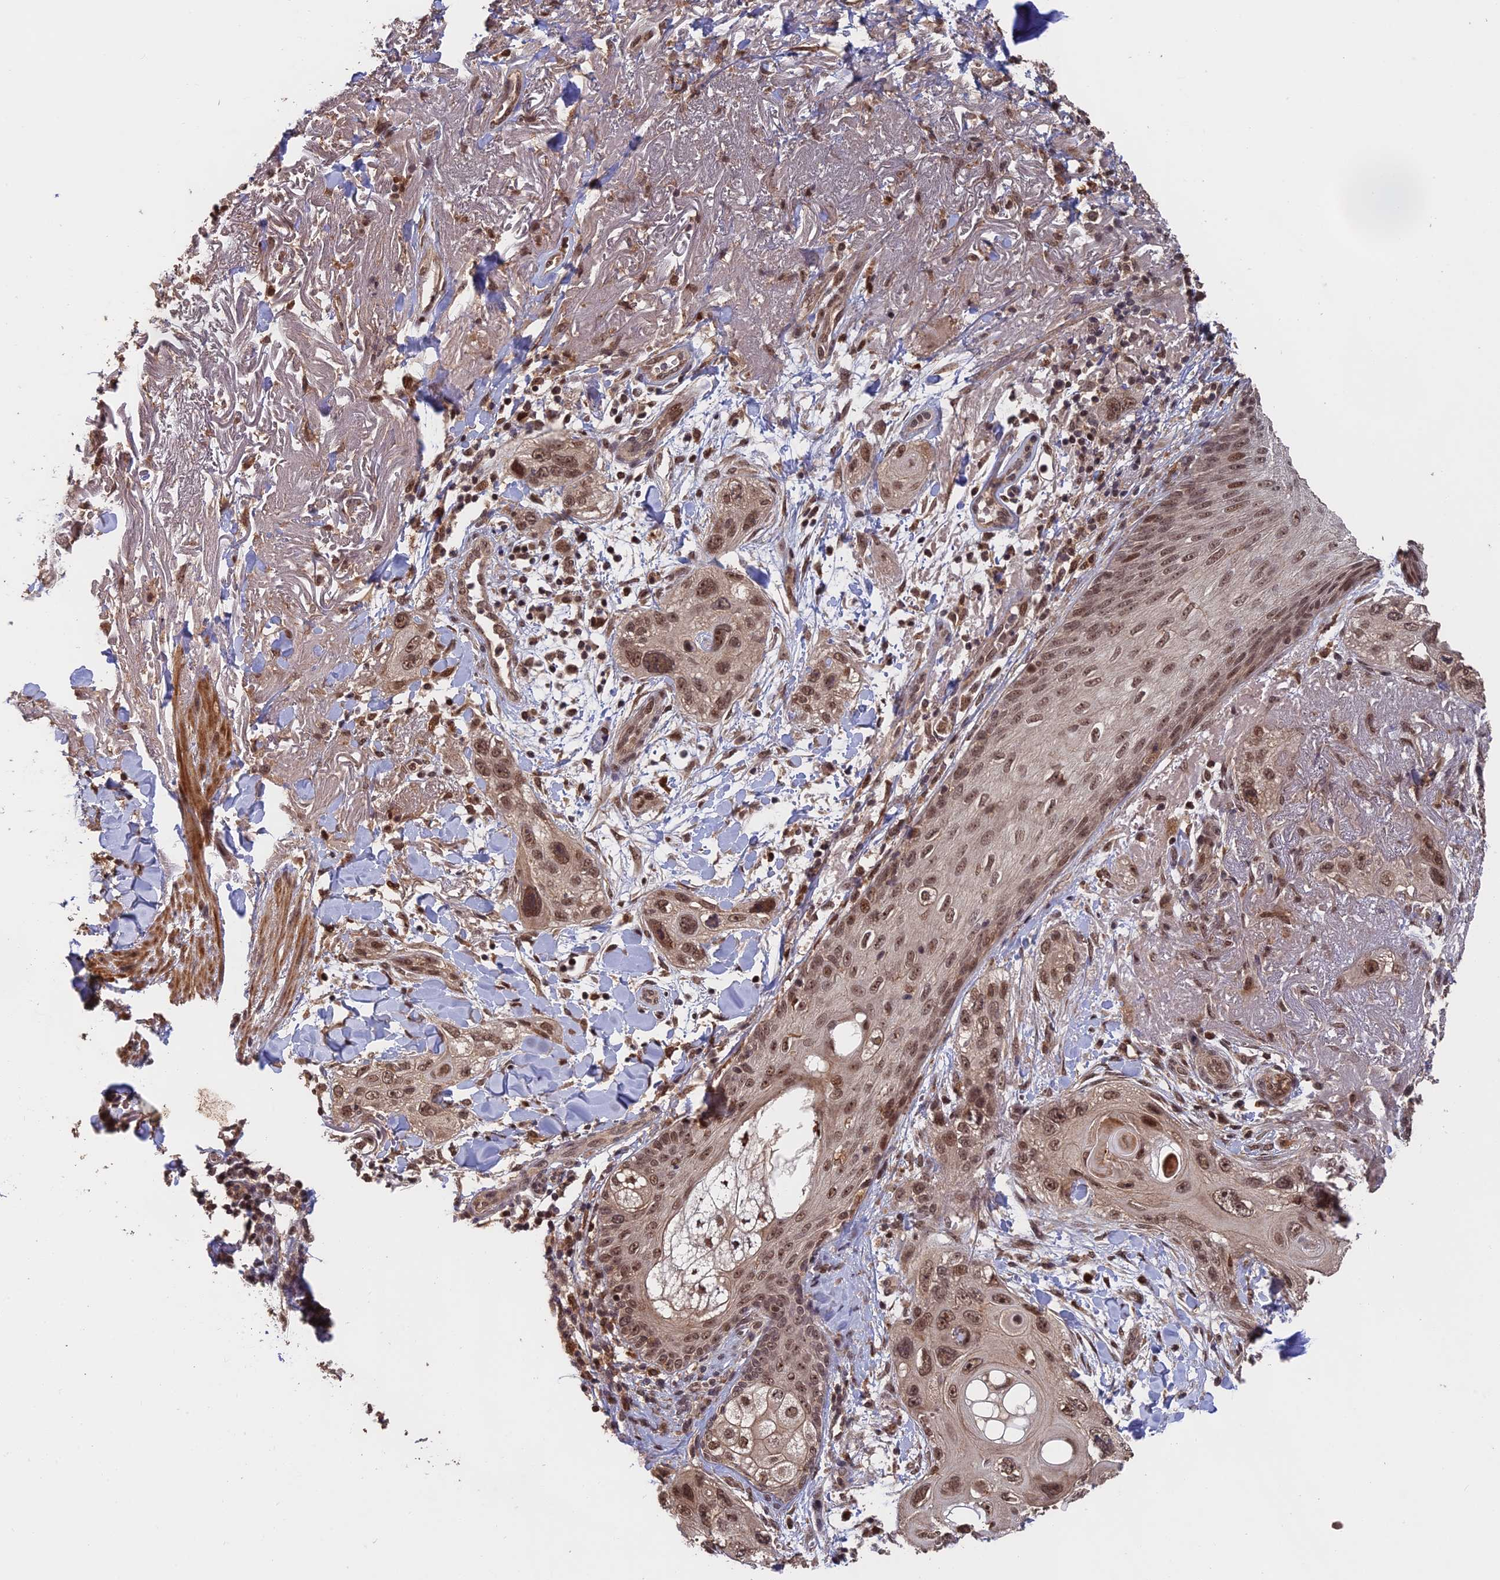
{"staining": {"intensity": "moderate", "quantity": ">75%", "location": "nuclear"}, "tissue": "skin cancer", "cell_type": "Tumor cells", "image_type": "cancer", "snomed": [{"axis": "morphology", "description": "Normal tissue, NOS"}, {"axis": "morphology", "description": "Squamous cell carcinoma, NOS"}, {"axis": "topography", "description": "Skin"}], "caption": "Skin squamous cell carcinoma was stained to show a protein in brown. There is medium levels of moderate nuclear staining in approximately >75% of tumor cells.", "gene": "OSBPL1A", "patient": {"sex": "male", "age": 72}}